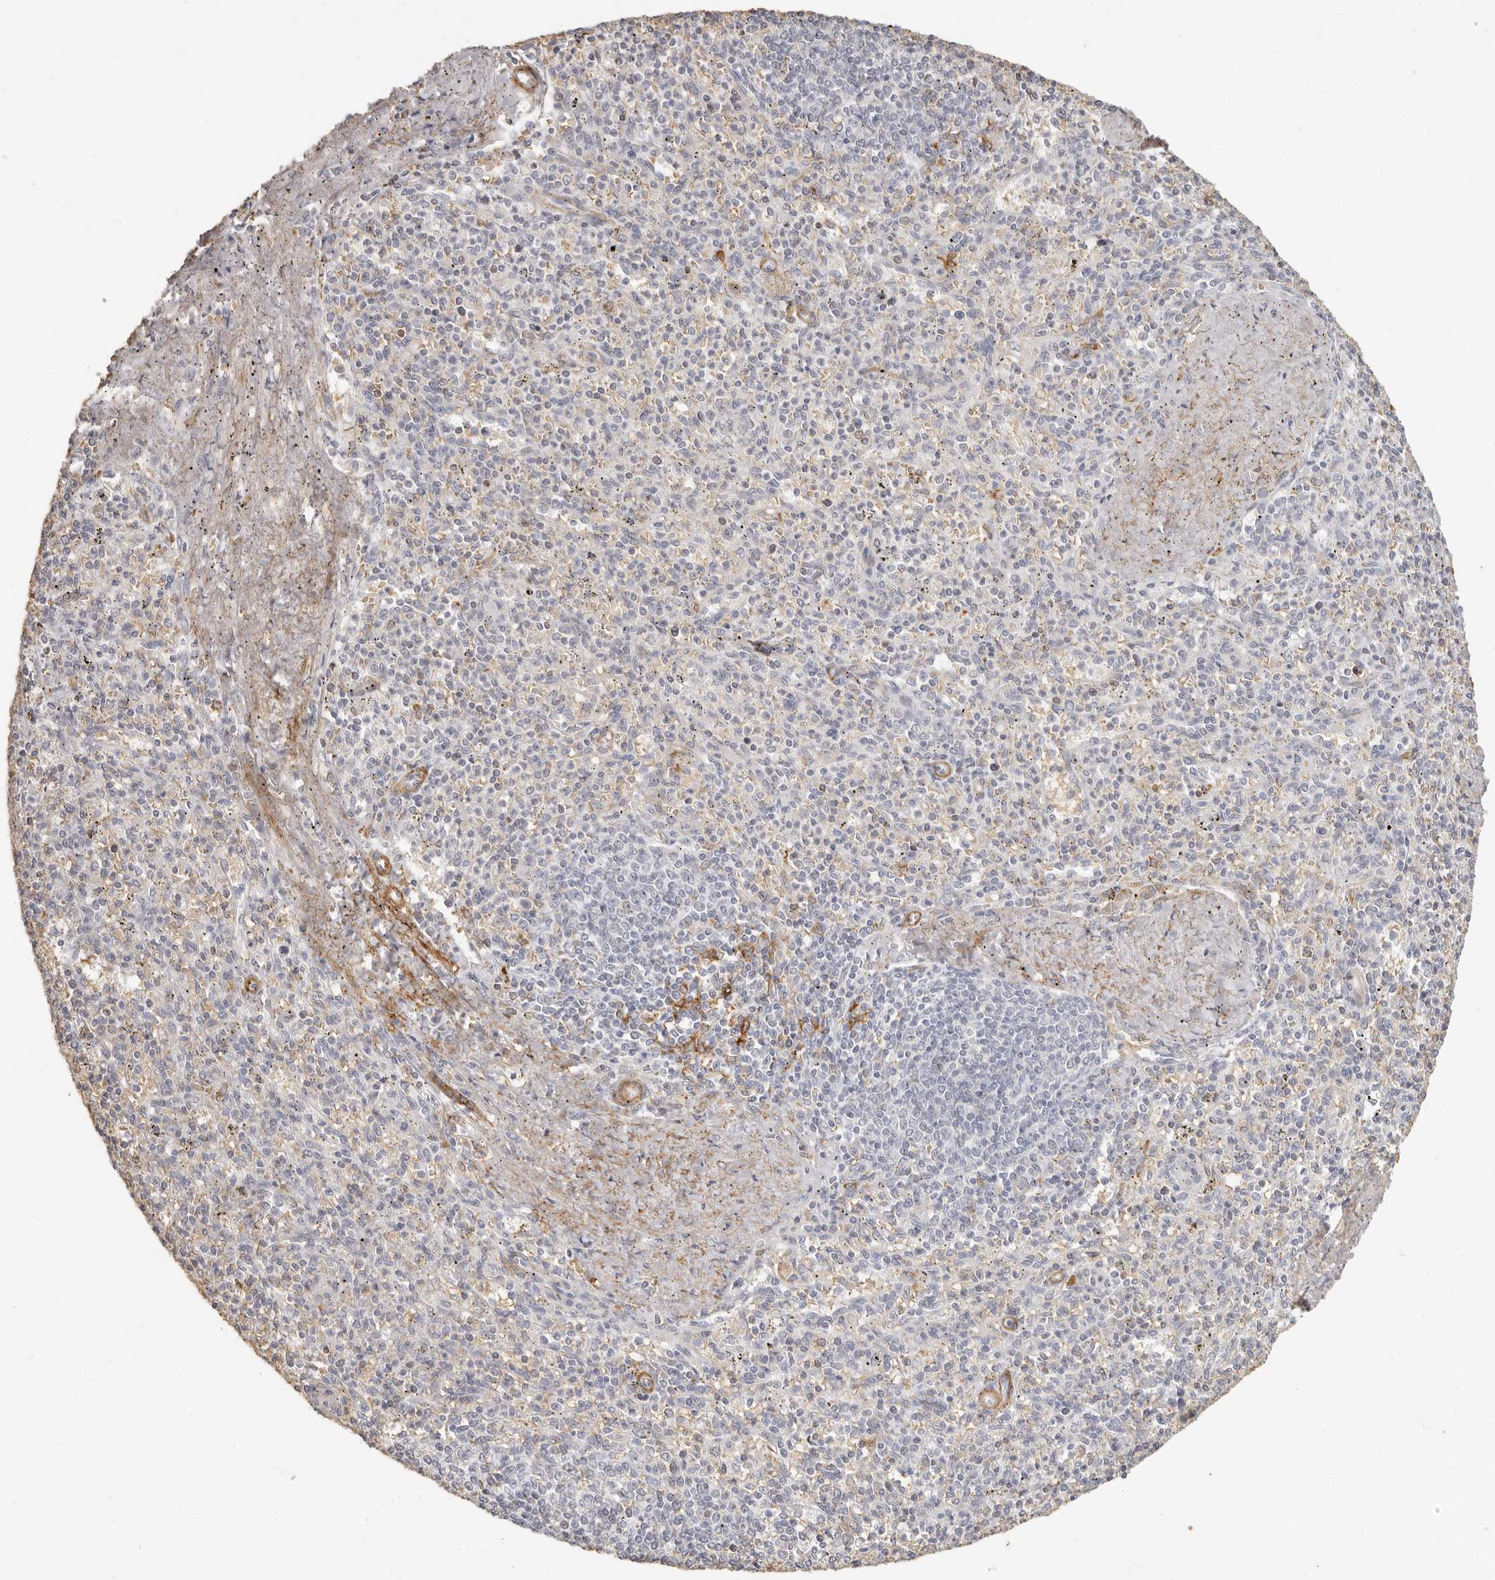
{"staining": {"intensity": "negative", "quantity": "none", "location": "none"}, "tissue": "spleen", "cell_type": "Cells in red pulp", "image_type": "normal", "snomed": [{"axis": "morphology", "description": "Normal tissue, NOS"}, {"axis": "topography", "description": "Spleen"}], "caption": "This is a photomicrograph of immunohistochemistry staining of normal spleen, which shows no staining in cells in red pulp. Brightfield microscopy of immunohistochemistry (IHC) stained with DAB (brown) and hematoxylin (blue), captured at high magnification.", "gene": "NIBAN1", "patient": {"sex": "male", "age": 72}}